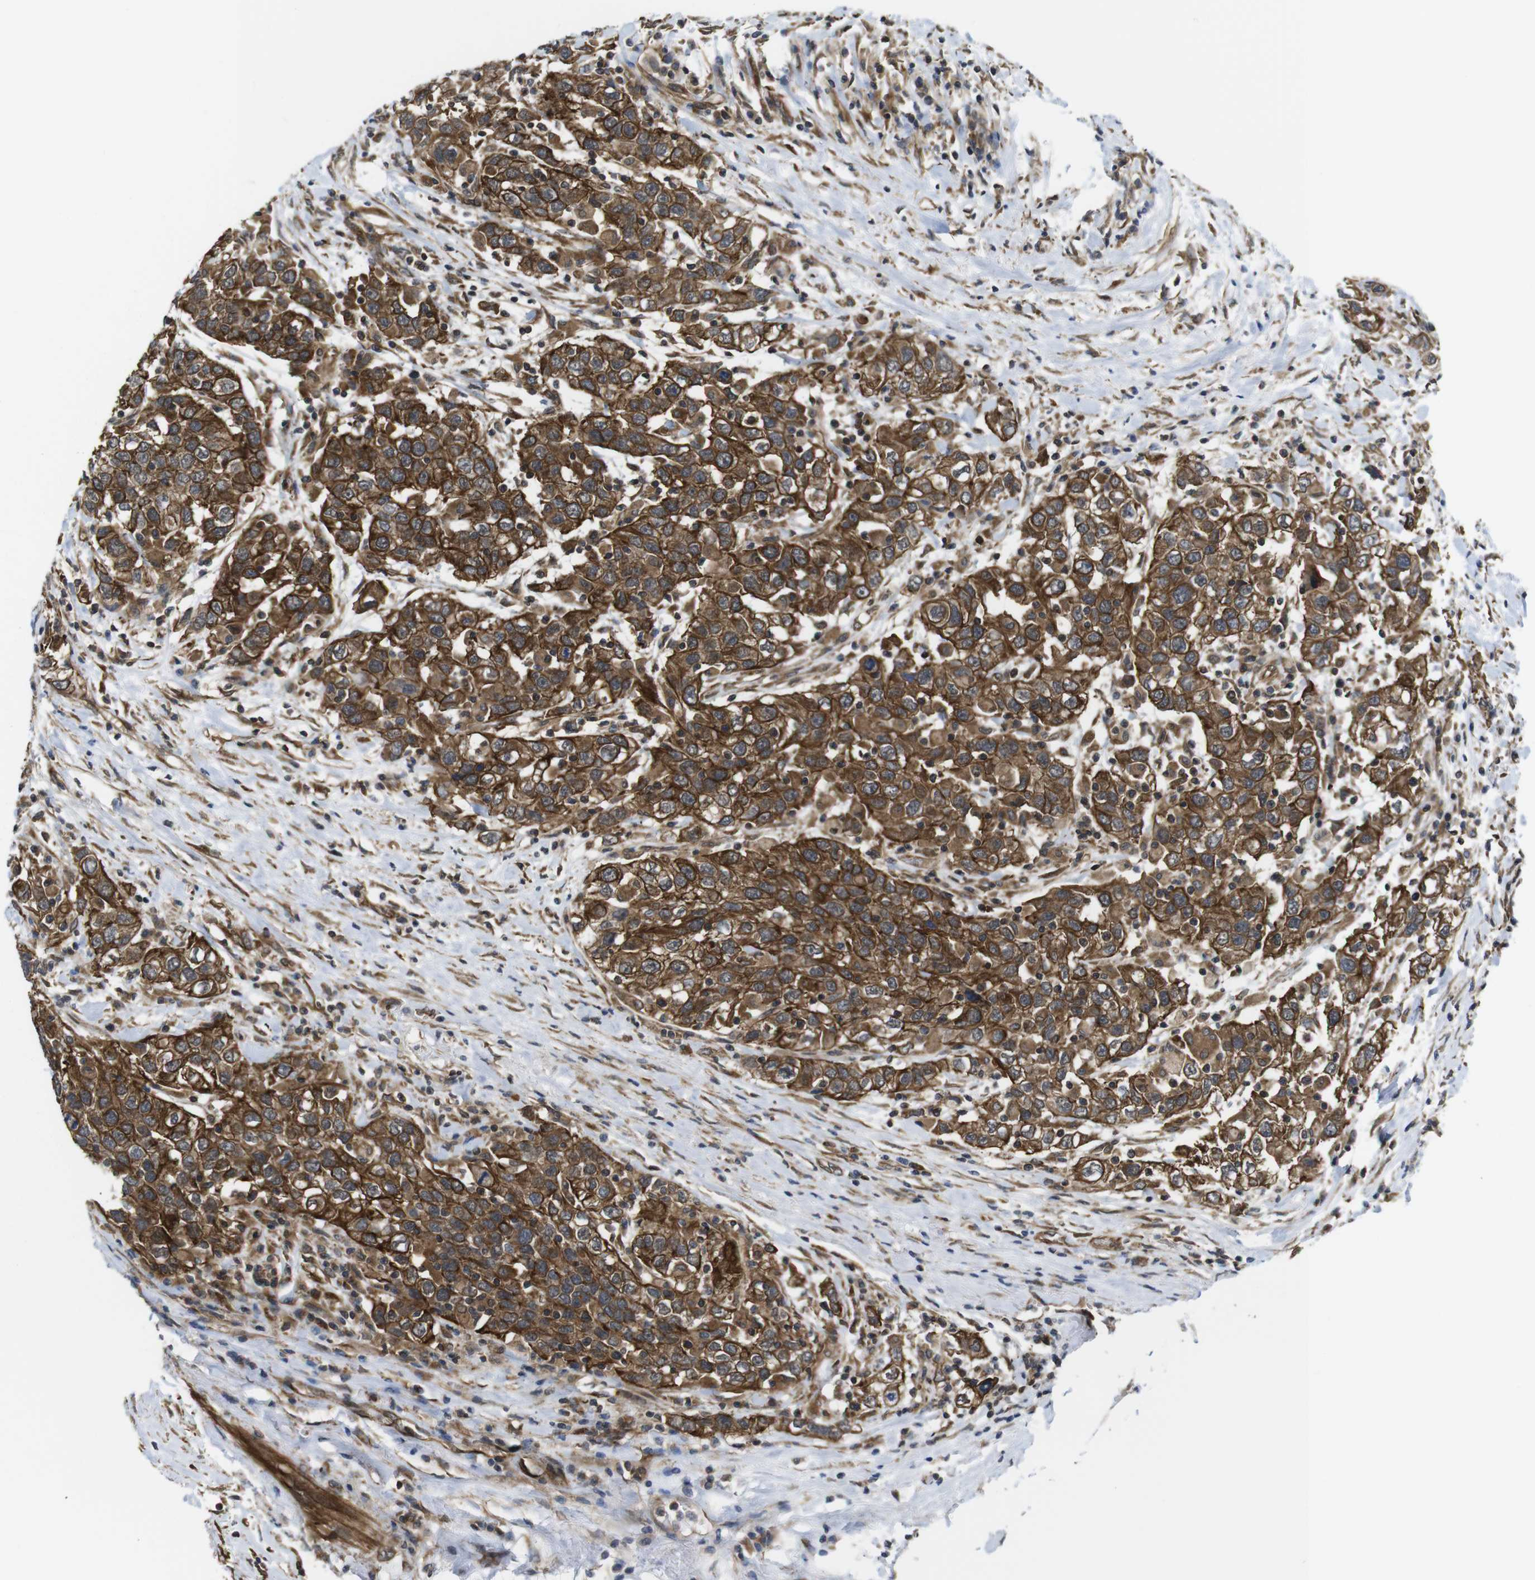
{"staining": {"intensity": "strong", "quantity": ">75%", "location": "cytoplasmic/membranous"}, "tissue": "urothelial cancer", "cell_type": "Tumor cells", "image_type": "cancer", "snomed": [{"axis": "morphology", "description": "Urothelial carcinoma, High grade"}, {"axis": "topography", "description": "Urinary bladder"}], "caption": "There is high levels of strong cytoplasmic/membranous positivity in tumor cells of high-grade urothelial carcinoma, as demonstrated by immunohistochemical staining (brown color).", "gene": "ZDHHC5", "patient": {"sex": "female", "age": 80}}